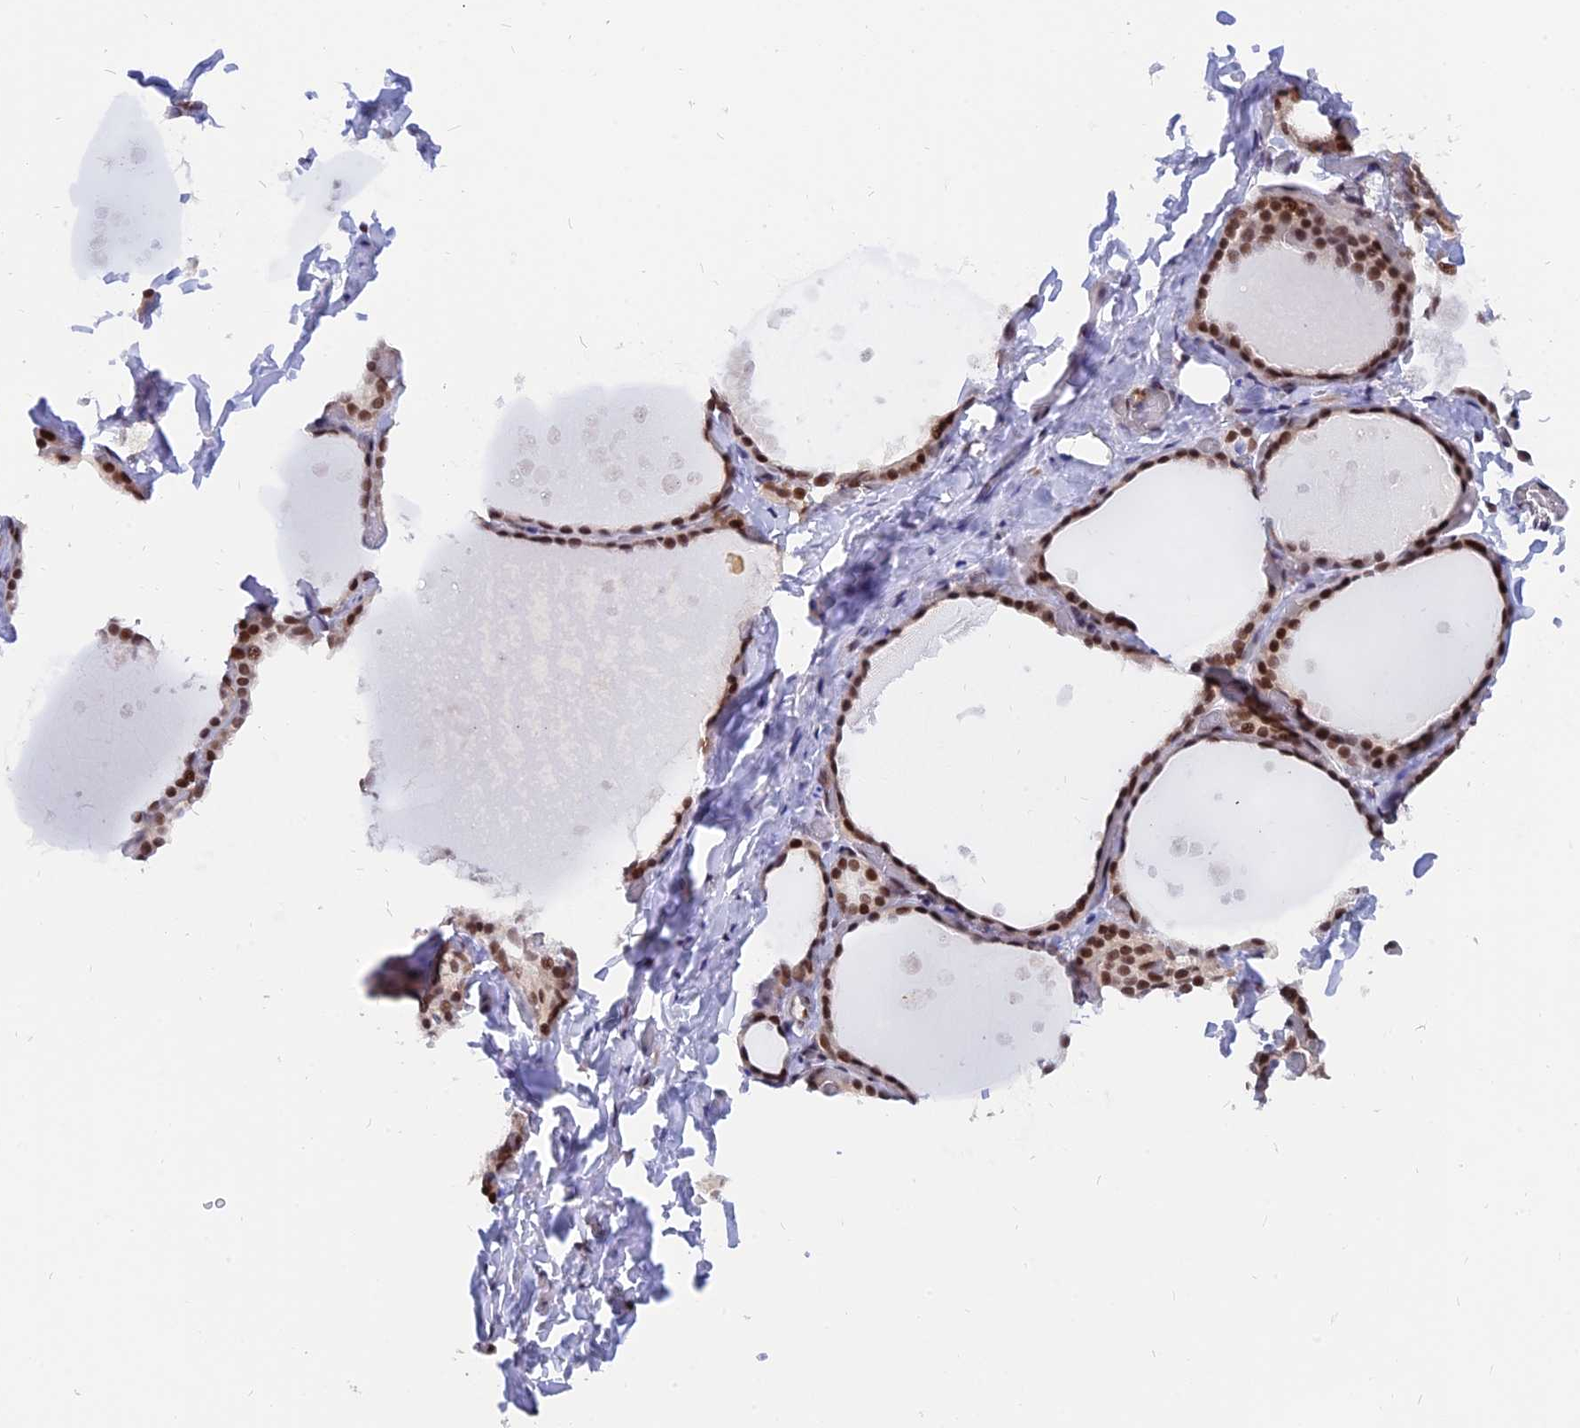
{"staining": {"intensity": "moderate", "quantity": ">75%", "location": "nuclear"}, "tissue": "thyroid gland", "cell_type": "Glandular cells", "image_type": "normal", "snomed": [{"axis": "morphology", "description": "Normal tissue, NOS"}, {"axis": "topography", "description": "Thyroid gland"}], "caption": "DAB immunohistochemical staining of unremarkable human thyroid gland exhibits moderate nuclear protein staining in approximately >75% of glandular cells. The protein of interest is stained brown, and the nuclei are stained in blue (DAB (3,3'-diaminobenzidine) IHC with brightfield microscopy, high magnification).", "gene": "DPY30", "patient": {"sex": "female", "age": 44}}